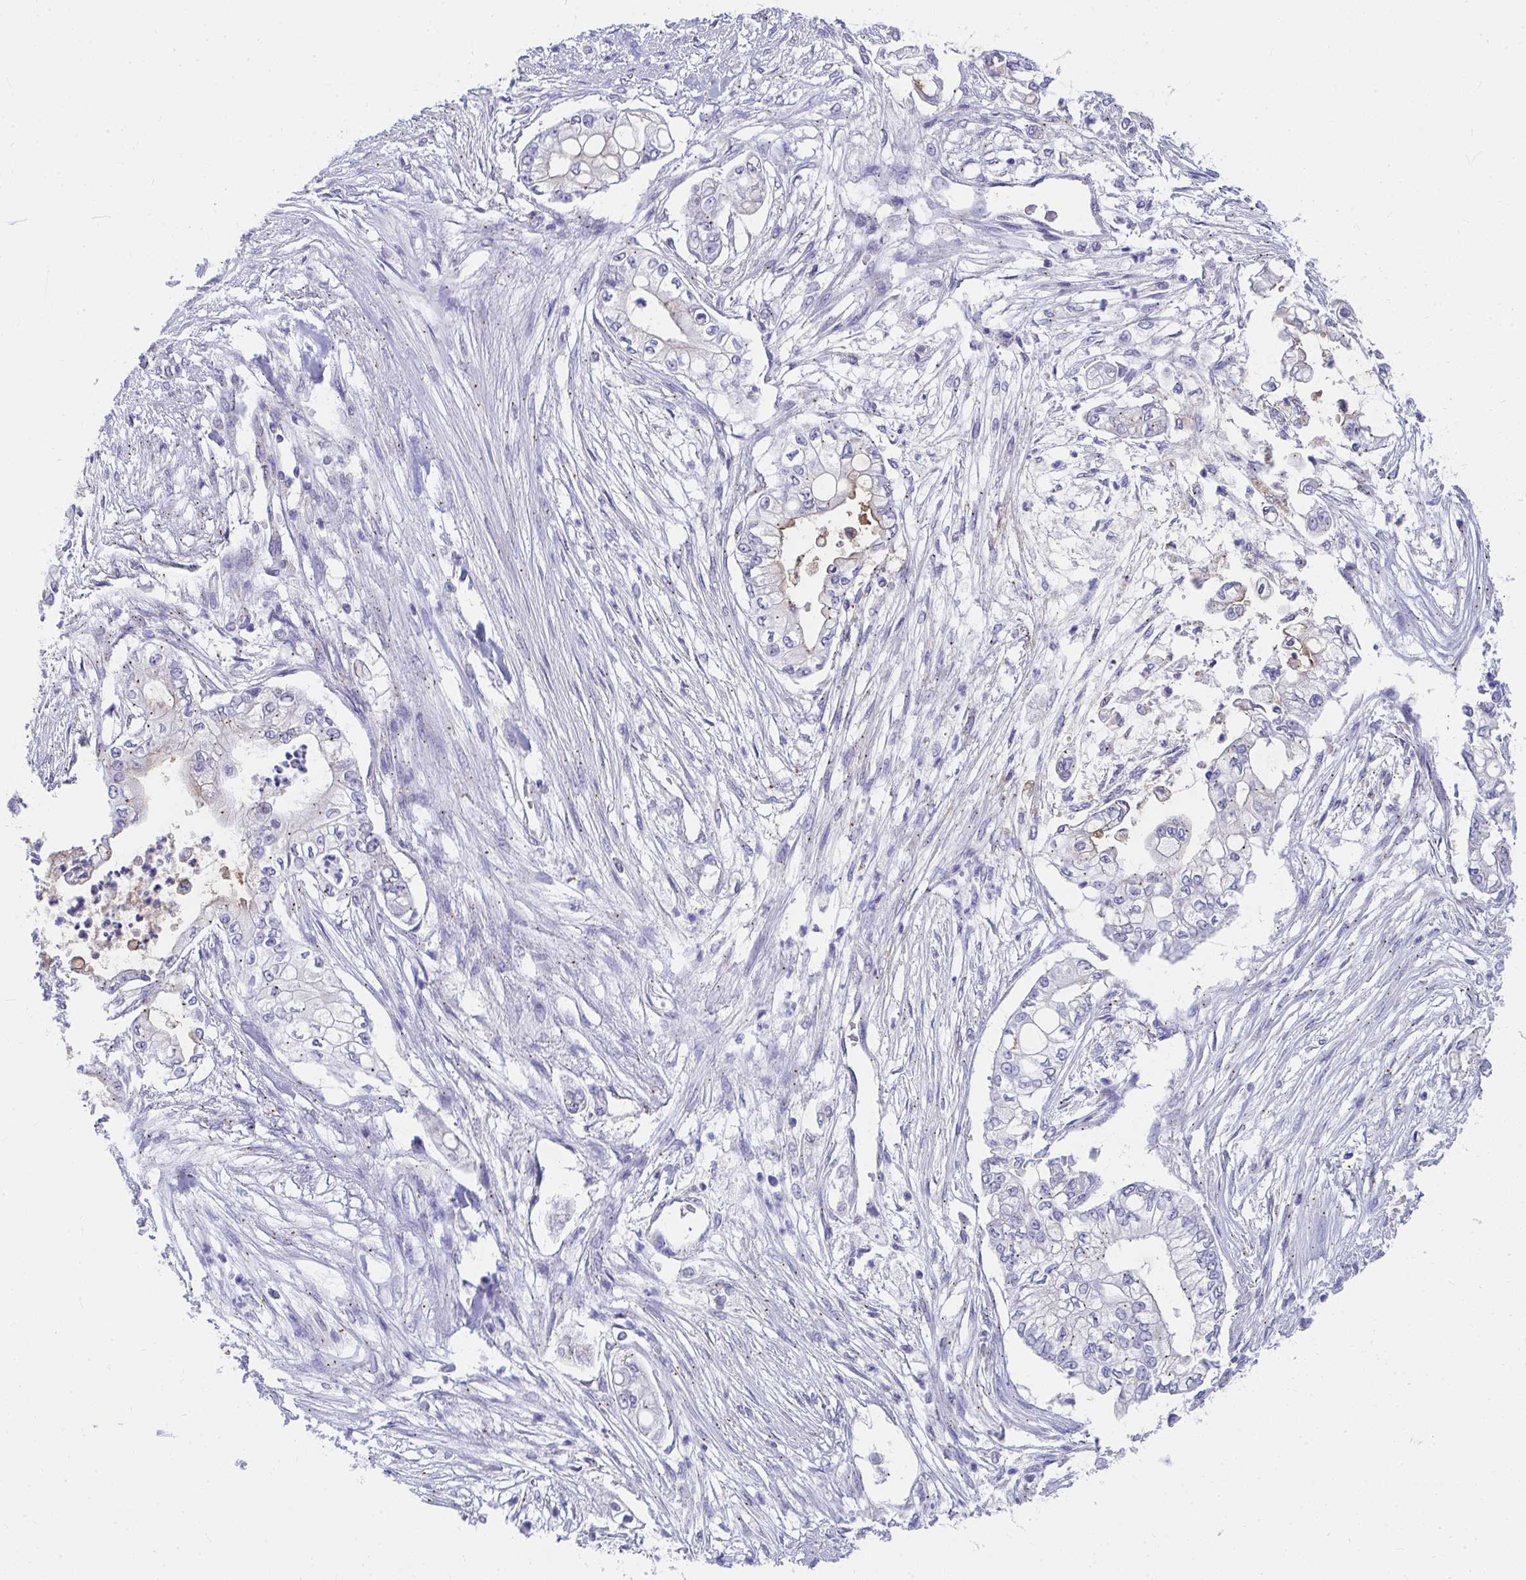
{"staining": {"intensity": "negative", "quantity": "none", "location": "none"}, "tissue": "pancreatic cancer", "cell_type": "Tumor cells", "image_type": "cancer", "snomed": [{"axis": "morphology", "description": "Adenocarcinoma, NOS"}, {"axis": "topography", "description": "Pancreas"}], "caption": "Tumor cells show no significant protein expression in pancreatic cancer (adenocarcinoma).", "gene": "TMPRSS2", "patient": {"sex": "female", "age": 69}}